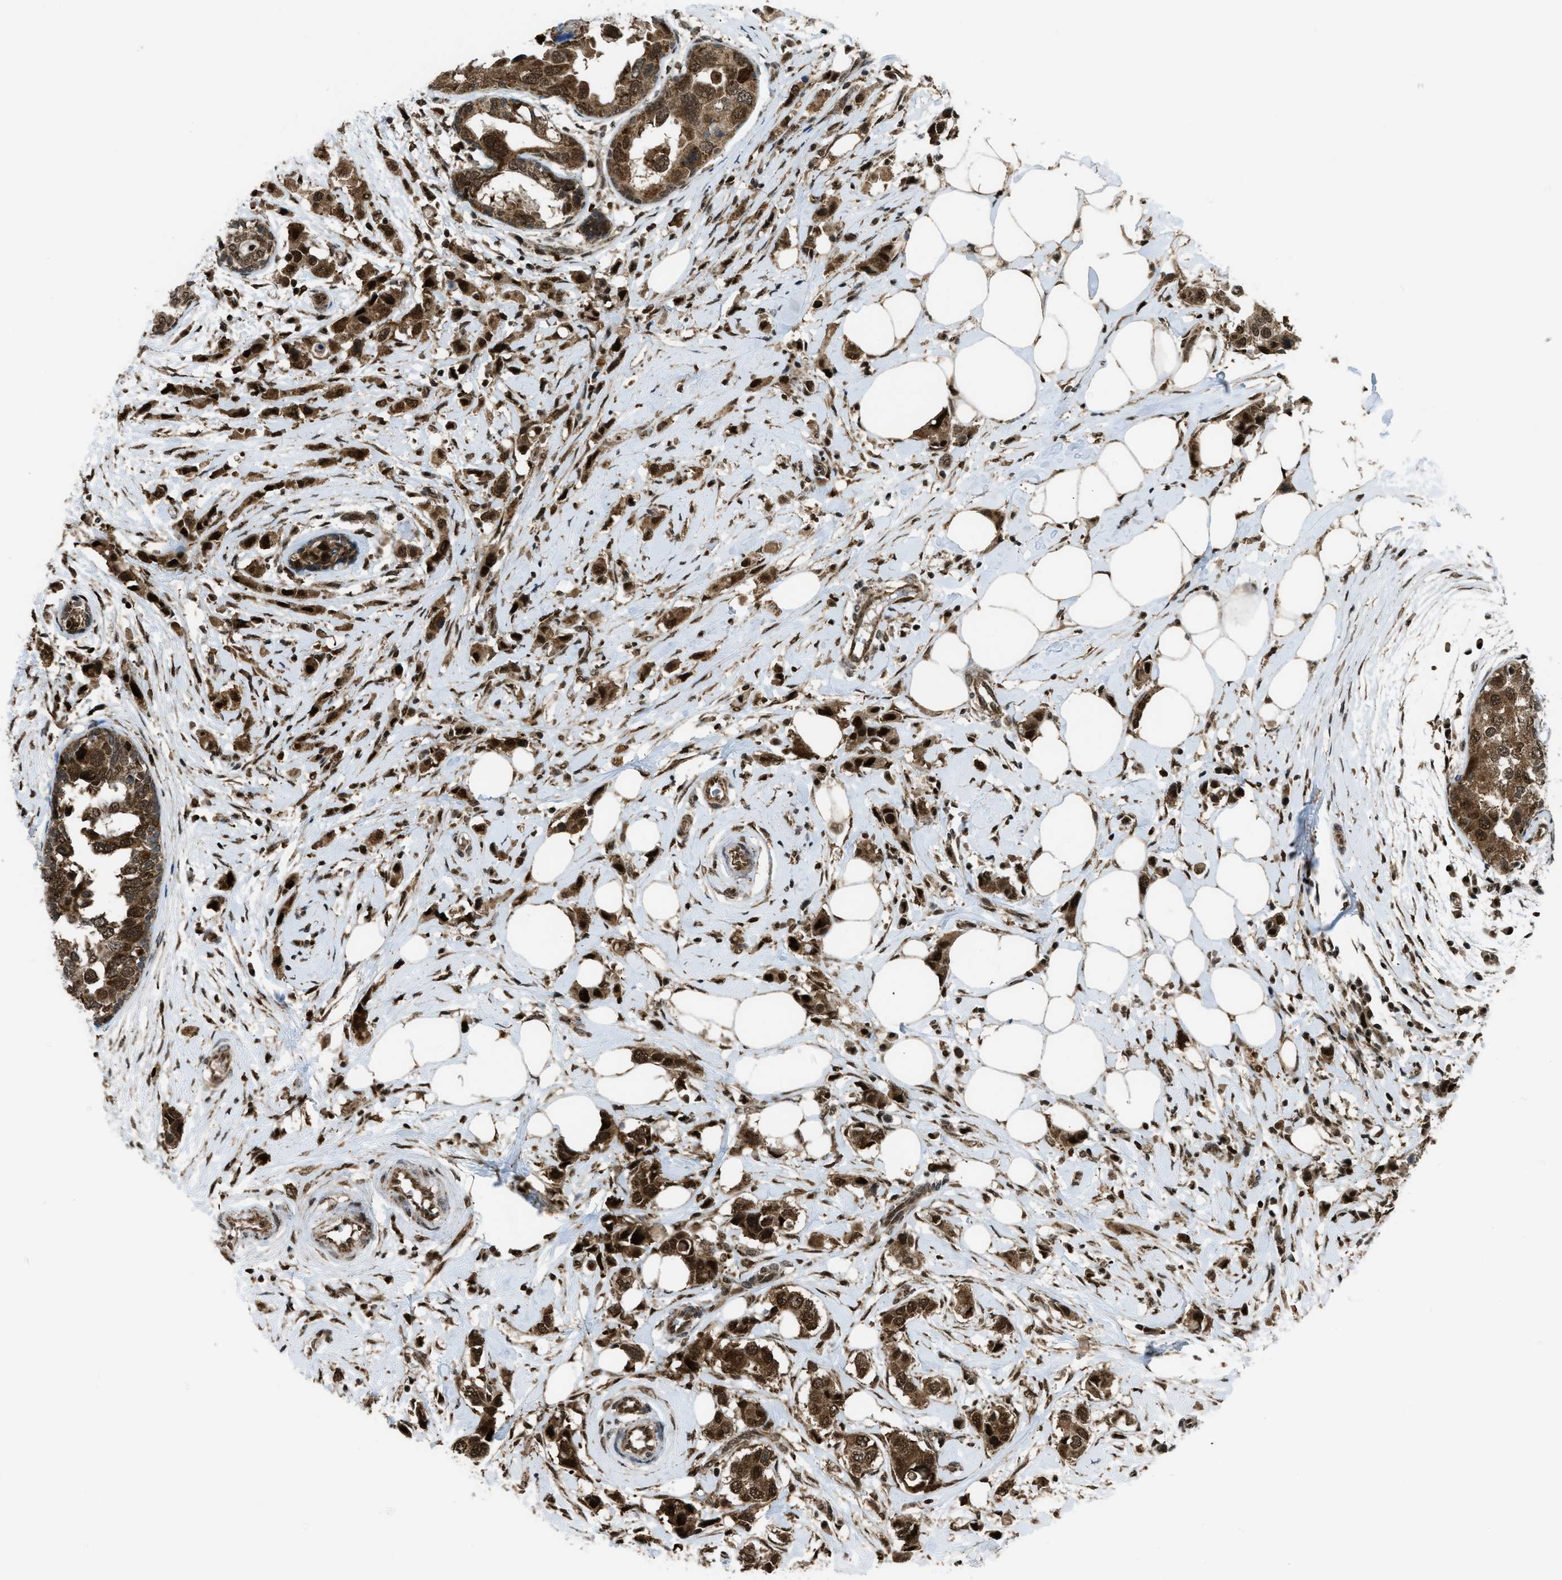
{"staining": {"intensity": "strong", "quantity": ">75%", "location": "cytoplasmic/membranous,nuclear"}, "tissue": "breast cancer", "cell_type": "Tumor cells", "image_type": "cancer", "snomed": [{"axis": "morphology", "description": "Duct carcinoma"}, {"axis": "topography", "description": "Breast"}], "caption": "Immunohistochemistry (IHC) of breast intraductal carcinoma reveals high levels of strong cytoplasmic/membranous and nuclear staining in approximately >75% of tumor cells.", "gene": "TNPO1", "patient": {"sex": "female", "age": 54}}